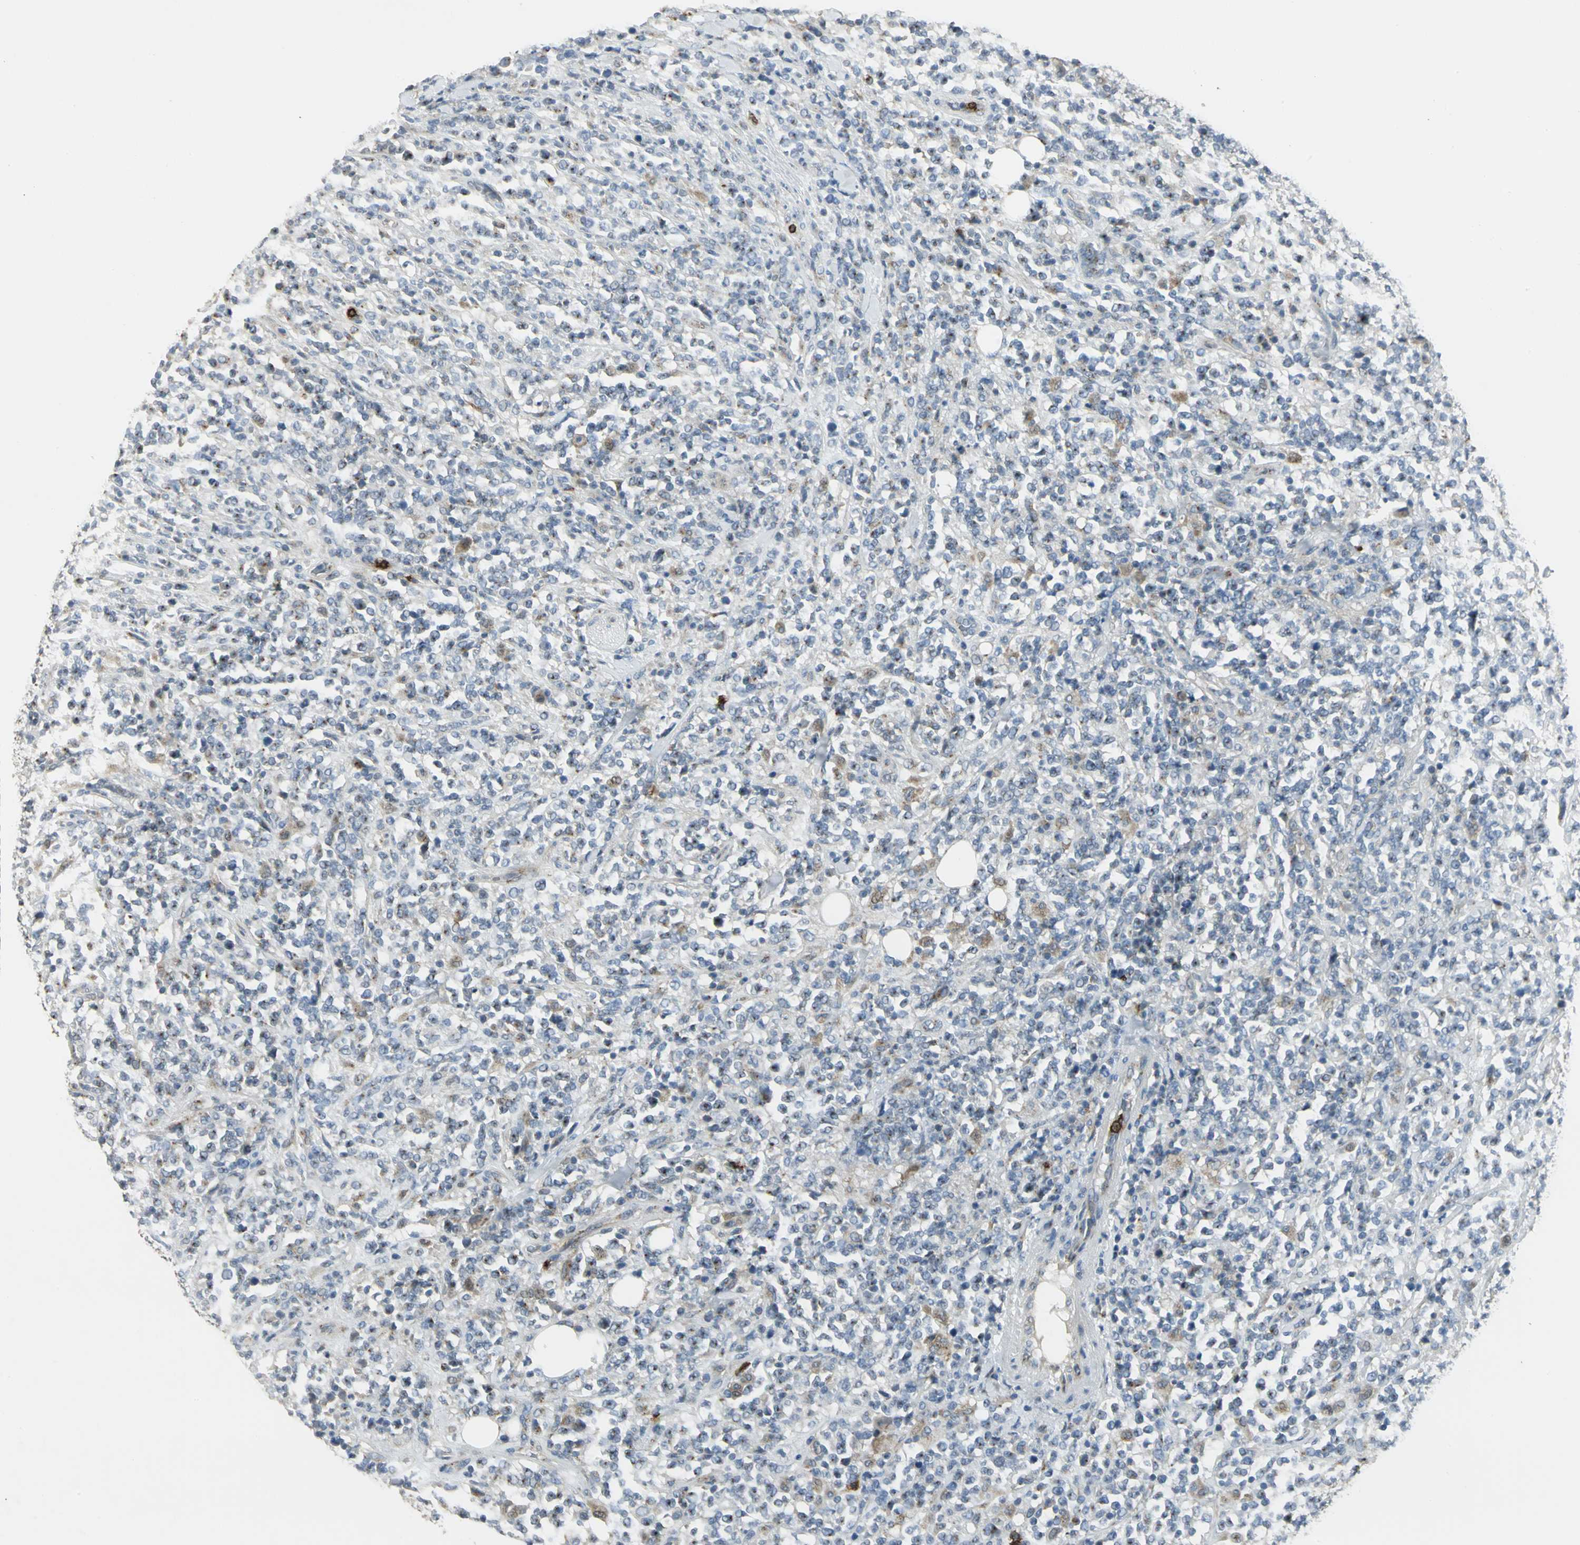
{"staining": {"intensity": "weak", "quantity": "<25%", "location": "cytoplasmic/membranous"}, "tissue": "lymphoma", "cell_type": "Tumor cells", "image_type": "cancer", "snomed": [{"axis": "morphology", "description": "Malignant lymphoma, non-Hodgkin's type, High grade"}, {"axis": "topography", "description": "Soft tissue"}], "caption": "Immunohistochemical staining of human malignant lymphoma, non-Hodgkin's type (high-grade) exhibits no significant positivity in tumor cells.", "gene": "TM9SF2", "patient": {"sex": "male", "age": 18}}